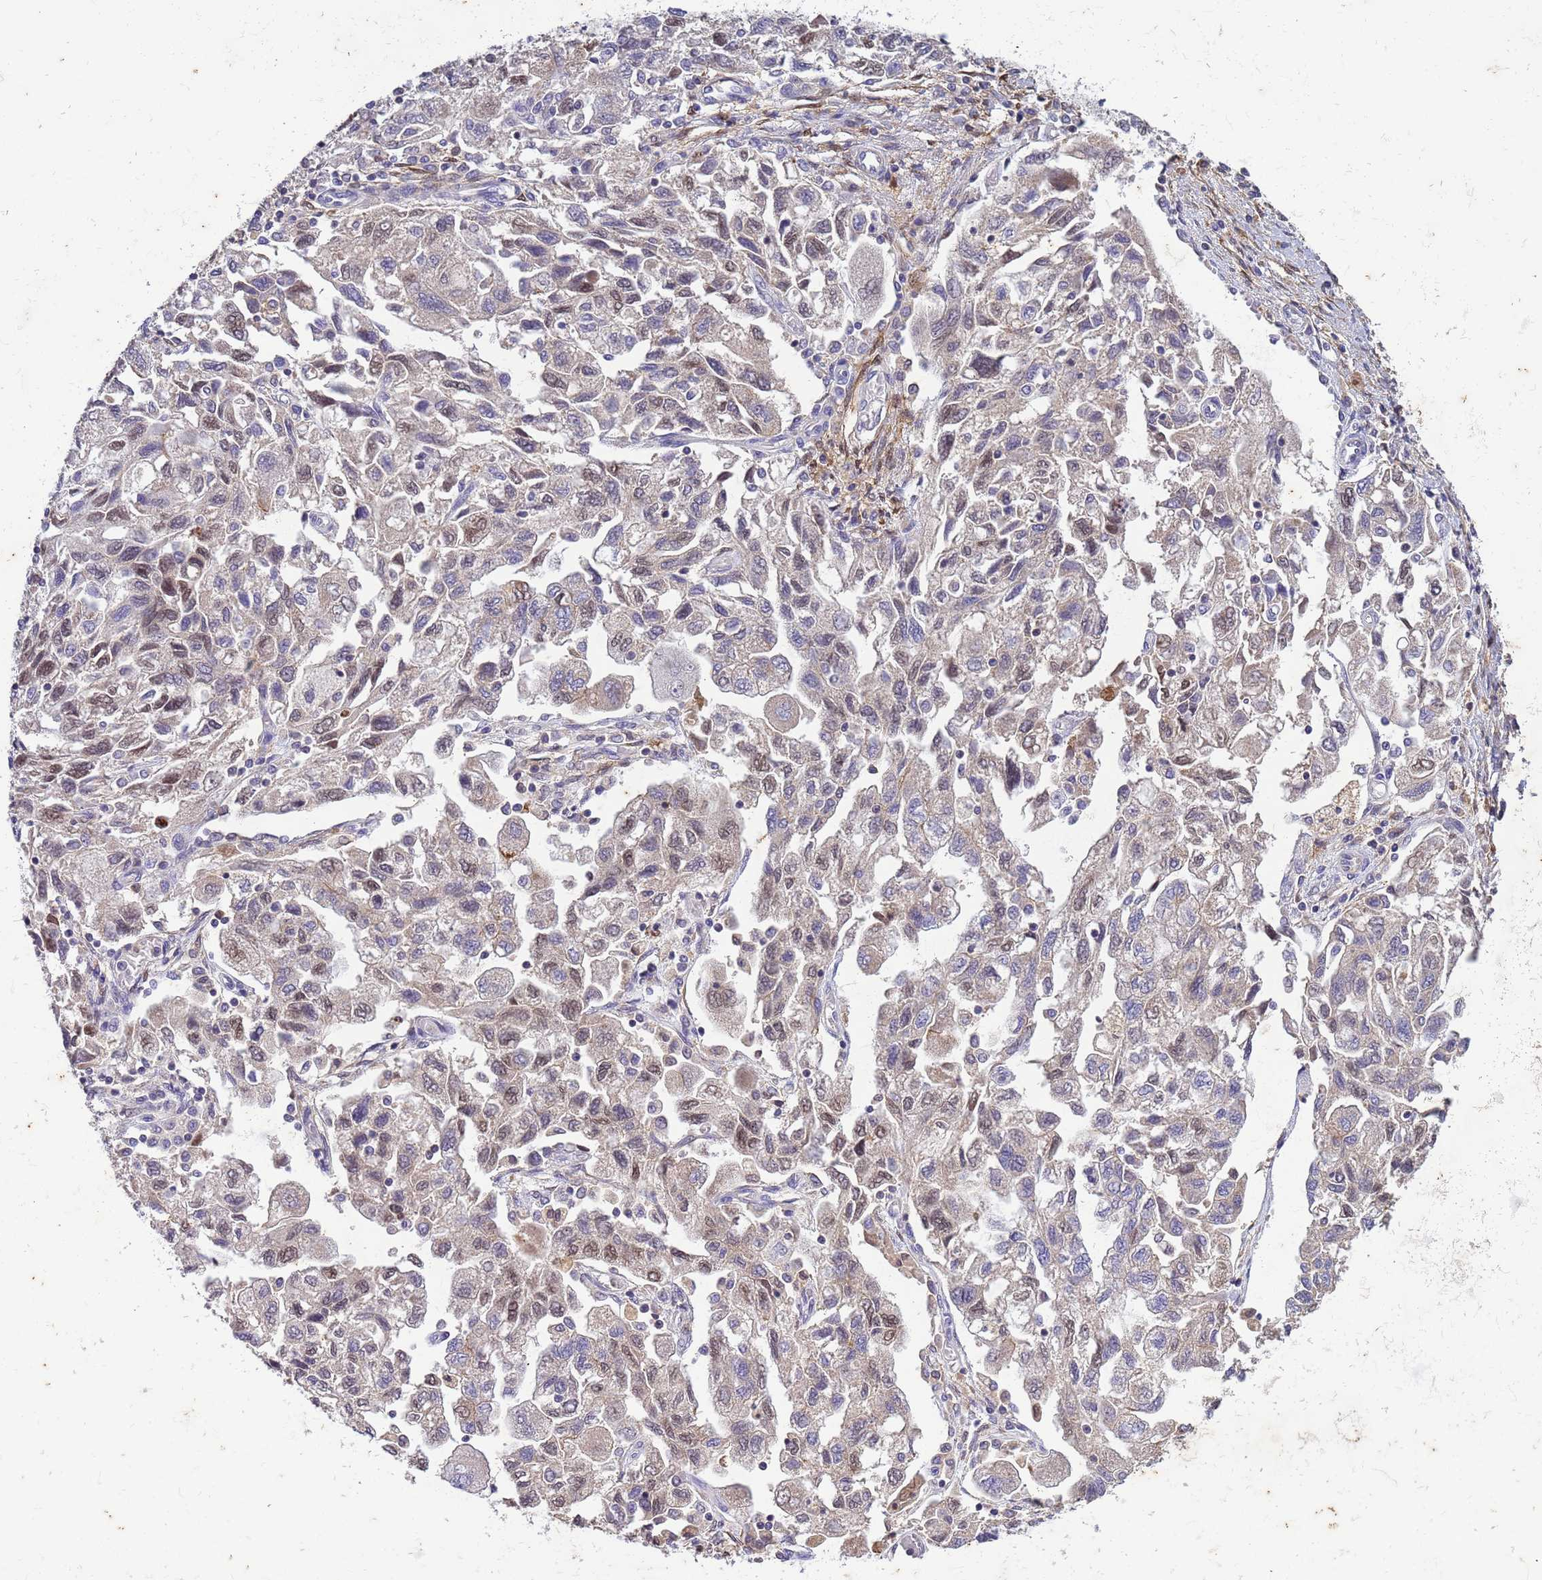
{"staining": {"intensity": "weak", "quantity": "25%-75%", "location": "nuclear"}, "tissue": "ovarian cancer", "cell_type": "Tumor cells", "image_type": "cancer", "snomed": [{"axis": "morphology", "description": "Carcinoma, NOS"}, {"axis": "morphology", "description": "Cystadenocarcinoma, serous, NOS"}, {"axis": "topography", "description": "Ovary"}], "caption": "IHC photomicrograph of neoplastic tissue: human ovarian cancer stained using immunohistochemistry demonstrates low levels of weak protein expression localized specifically in the nuclear of tumor cells, appearing as a nuclear brown color.", "gene": "PLCXD3", "patient": {"sex": "female", "age": 69}}